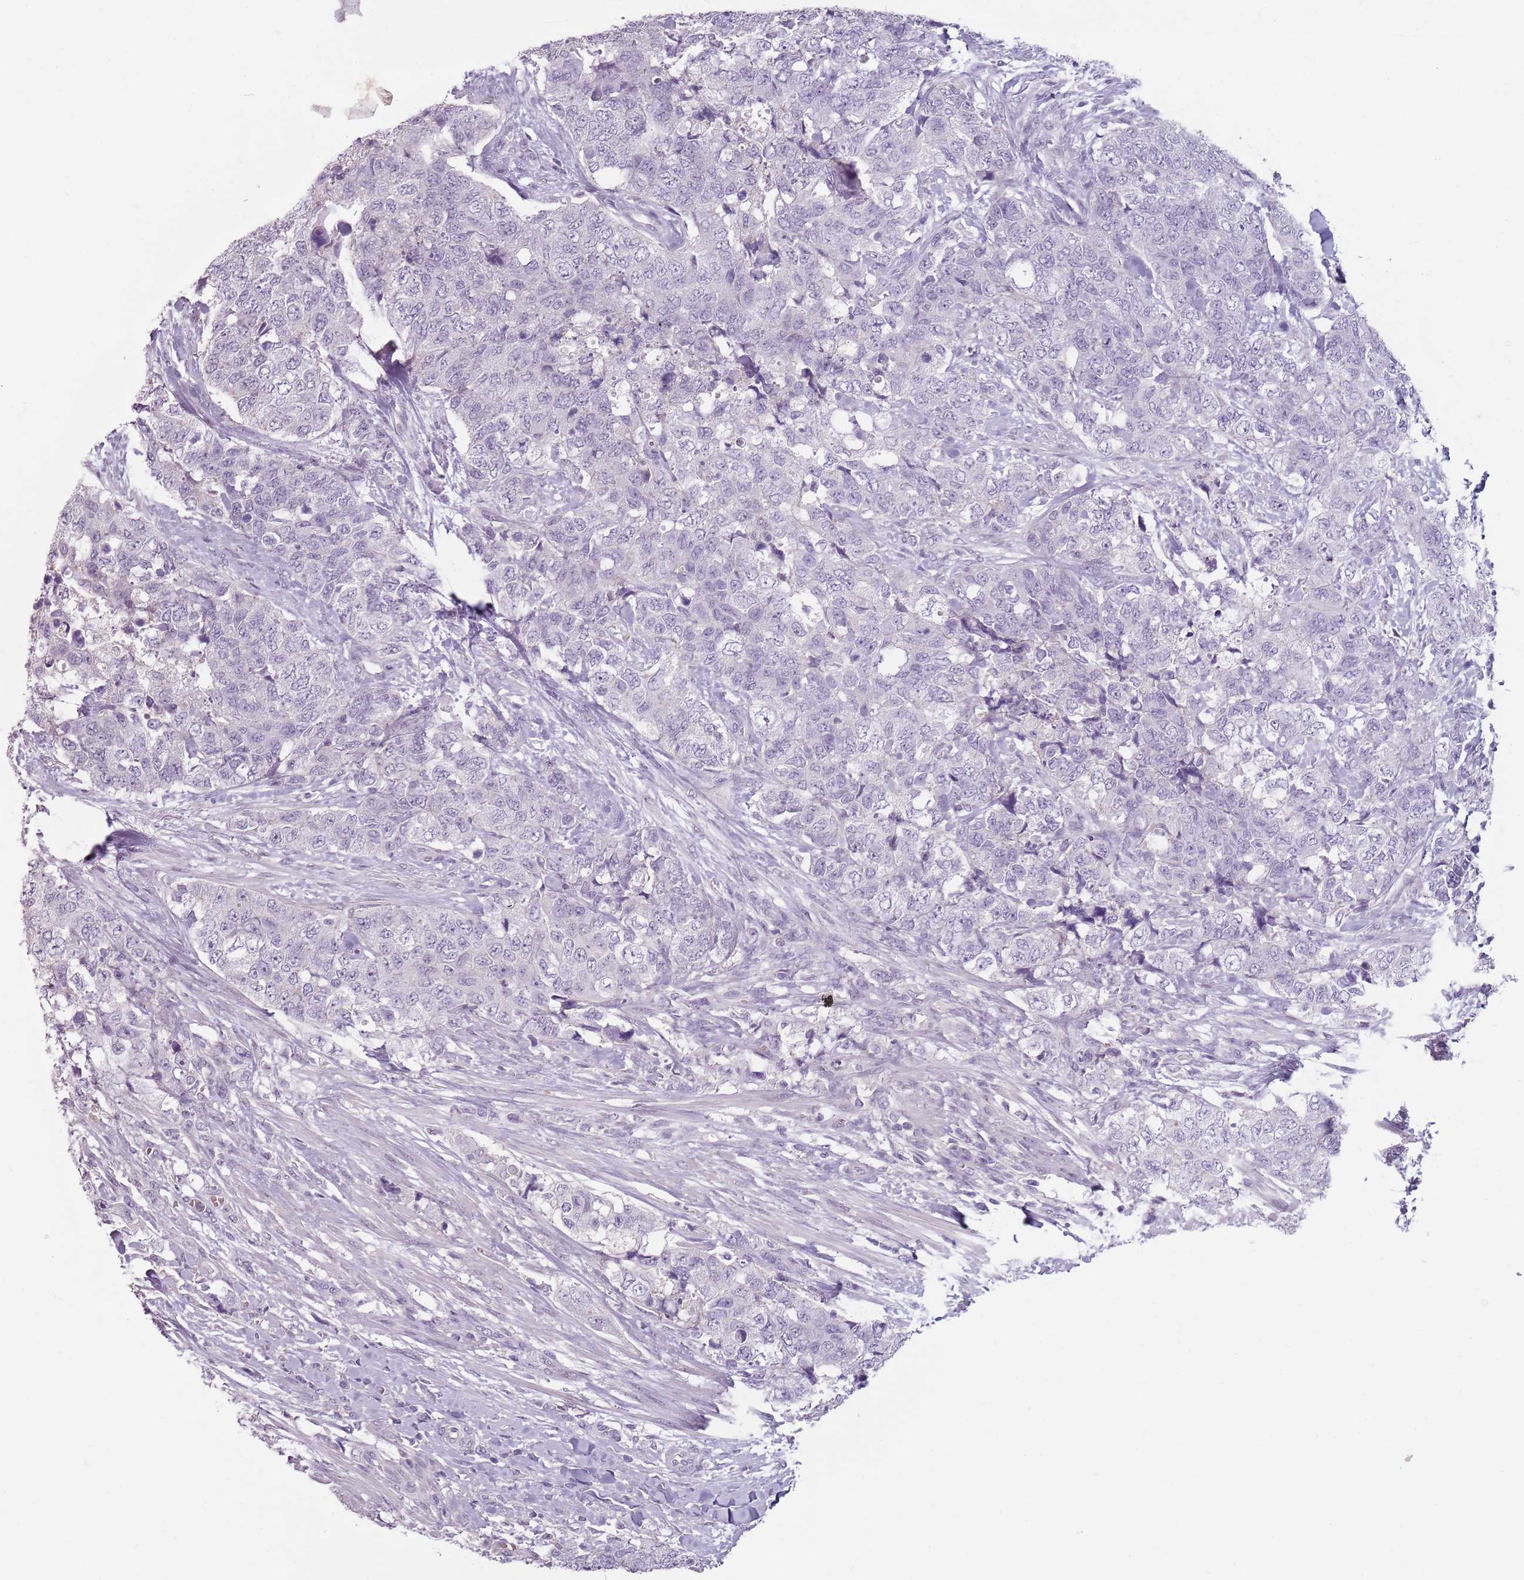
{"staining": {"intensity": "negative", "quantity": "none", "location": "none"}, "tissue": "urothelial cancer", "cell_type": "Tumor cells", "image_type": "cancer", "snomed": [{"axis": "morphology", "description": "Urothelial carcinoma, High grade"}, {"axis": "topography", "description": "Urinary bladder"}], "caption": "Urothelial cancer was stained to show a protein in brown. There is no significant staining in tumor cells.", "gene": "PIEZO1", "patient": {"sex": "female", "age": 78}}